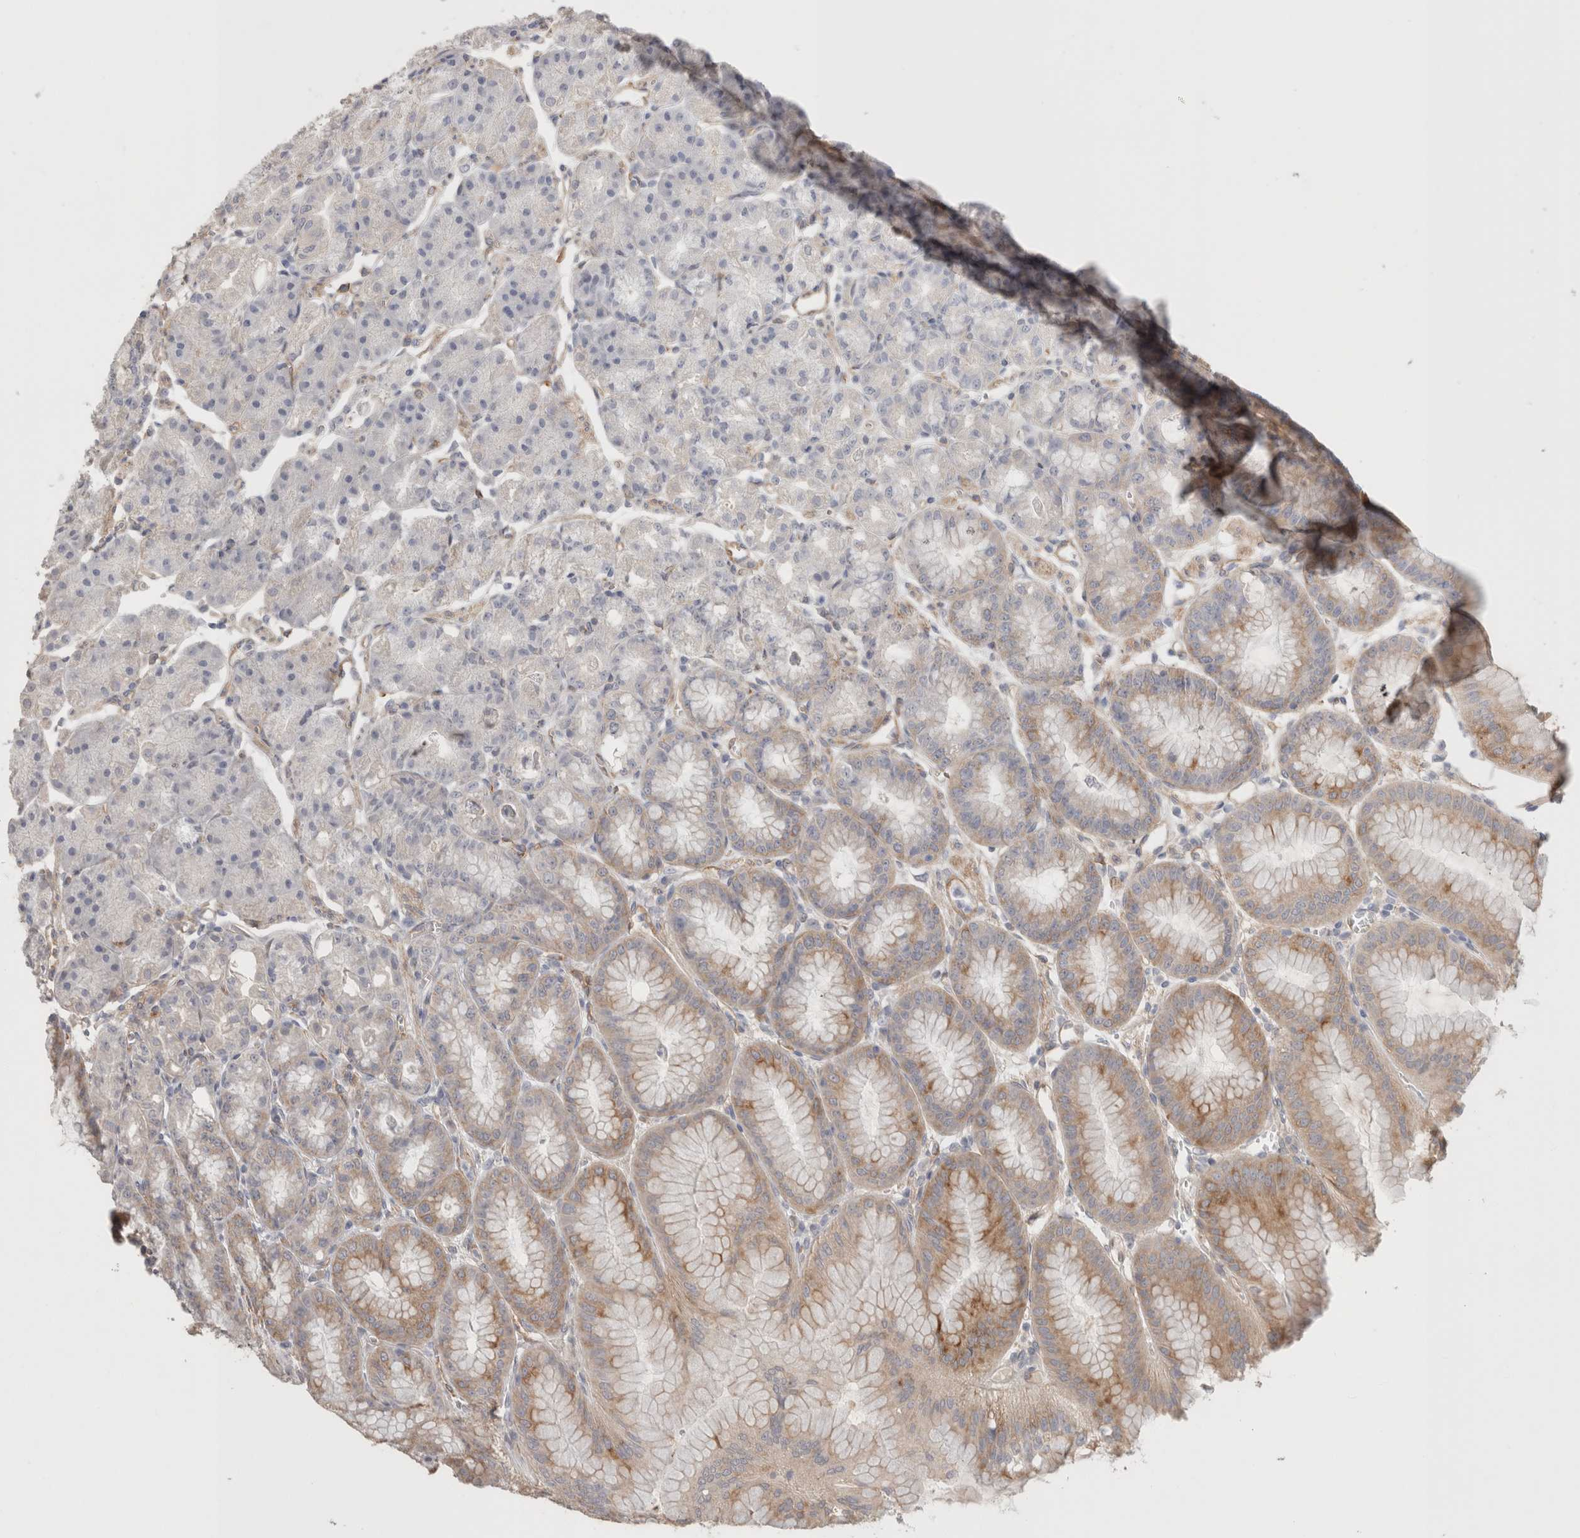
{"staining": {"intensity": "moderate", "quantity": ">75%", "location": "cytoplasmic/membranous"}, "tissue": "stomach", "cell_type": "Glandular cells", "image_type": "normal", "snomed": [{"axis": "morphology", "description": "Normal tissue, NOS"}, {"axis": "topography", "description": "Stomach, lower"}], "caption": "Glandular cells show medium levels of moderate cytoplasmic/membranous staining in about >75% of cells in unremarkable human stomach. (brown staining indicates protein expression, while blue staining denotes nuclei).", "gene": "RASAL2", "patient": {"sex": "male", "age": 71}}